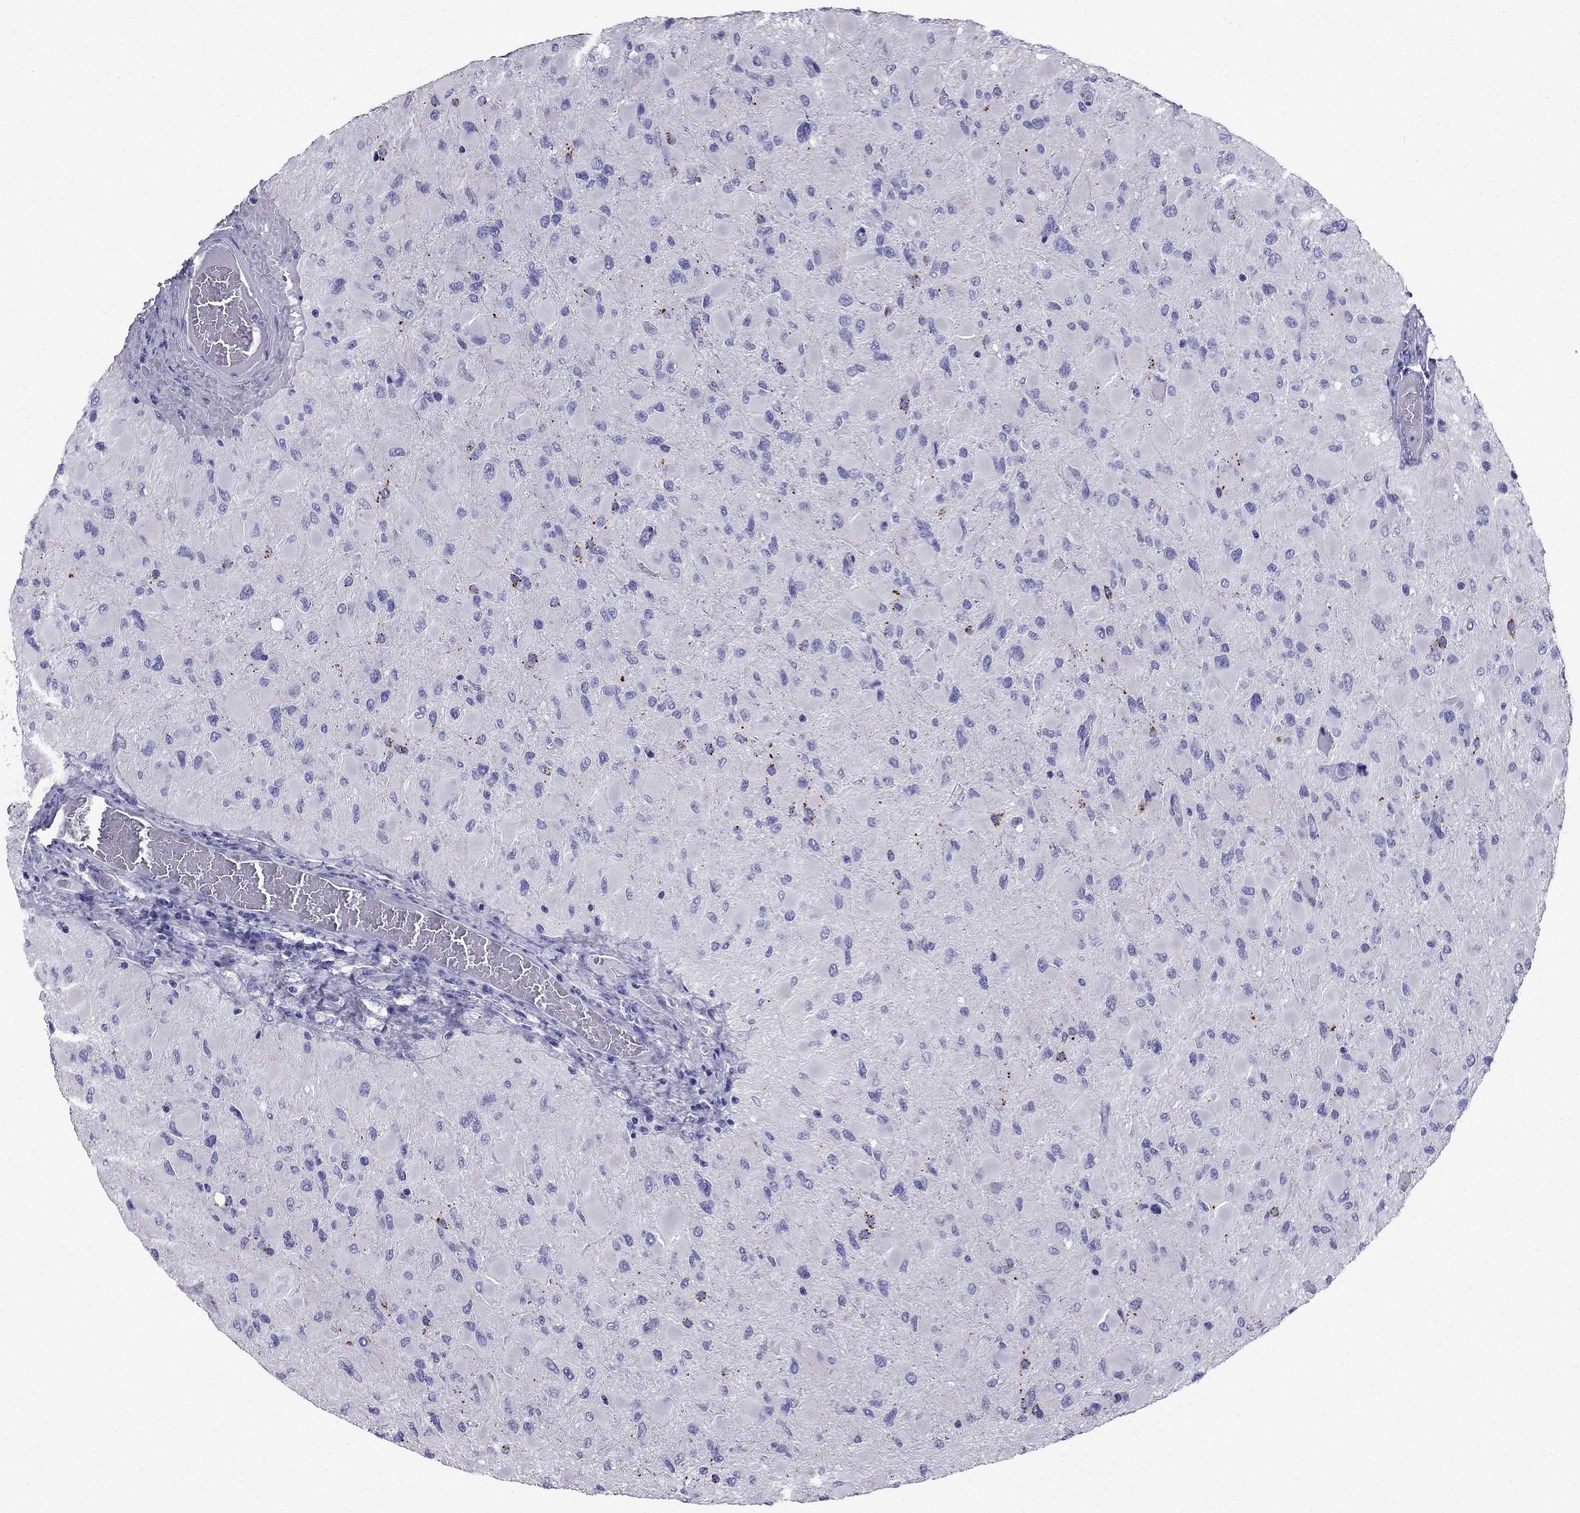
{"staining": {"intensity": "negative", "quantity": "none", "location": "none"}, "tissue": "glioma", "cell_type": "Tumor cells", "image_type": "cancer", "snomed": [{"axis": "morphology", "description": "Glioma, malignant, High grade"}, {"axis": "topography", "description": "Cerebral cortex"}], "caption": "Immunohistochemistry (IHC) of high-grade glioma (malignant) shows no positivity in tumor cells.", "gene": "PTH", "patient": {"sex": "female", "age": 36}}